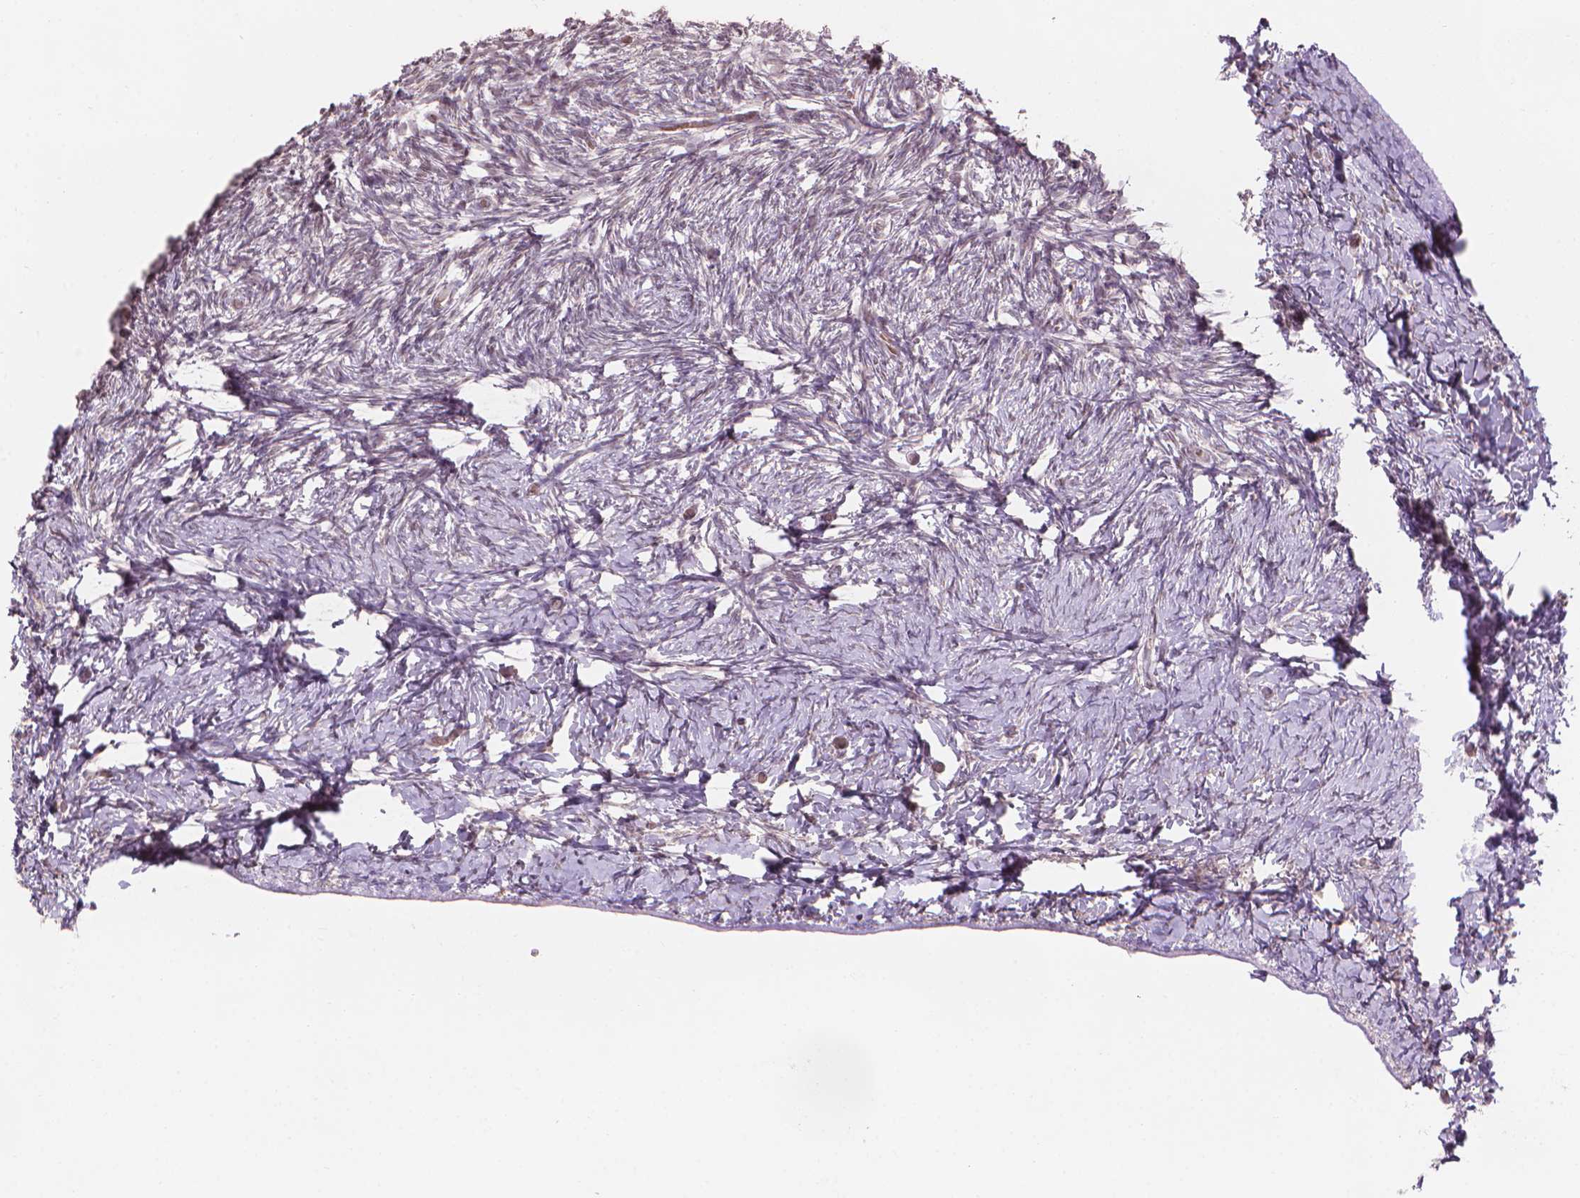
{"staining": {"intensity": "negative", "quantity": "none", "location": "none"}, "tissue": "ovary", "cell_type": "Ovarian stroma cells", "image_type": "normal", "snomed": [{"axis": "morphology", "description": "Normal tissue, NOS"}, {"axis": "topography", "description": "Ovary"}], "caption": "An immunohistochemistry image of unremarkable ovary is shown. There is no staining in ovarian stroma cells of ovary.", "gene": "IFFO1", "patient": {"sex": "female", "age": 39}}